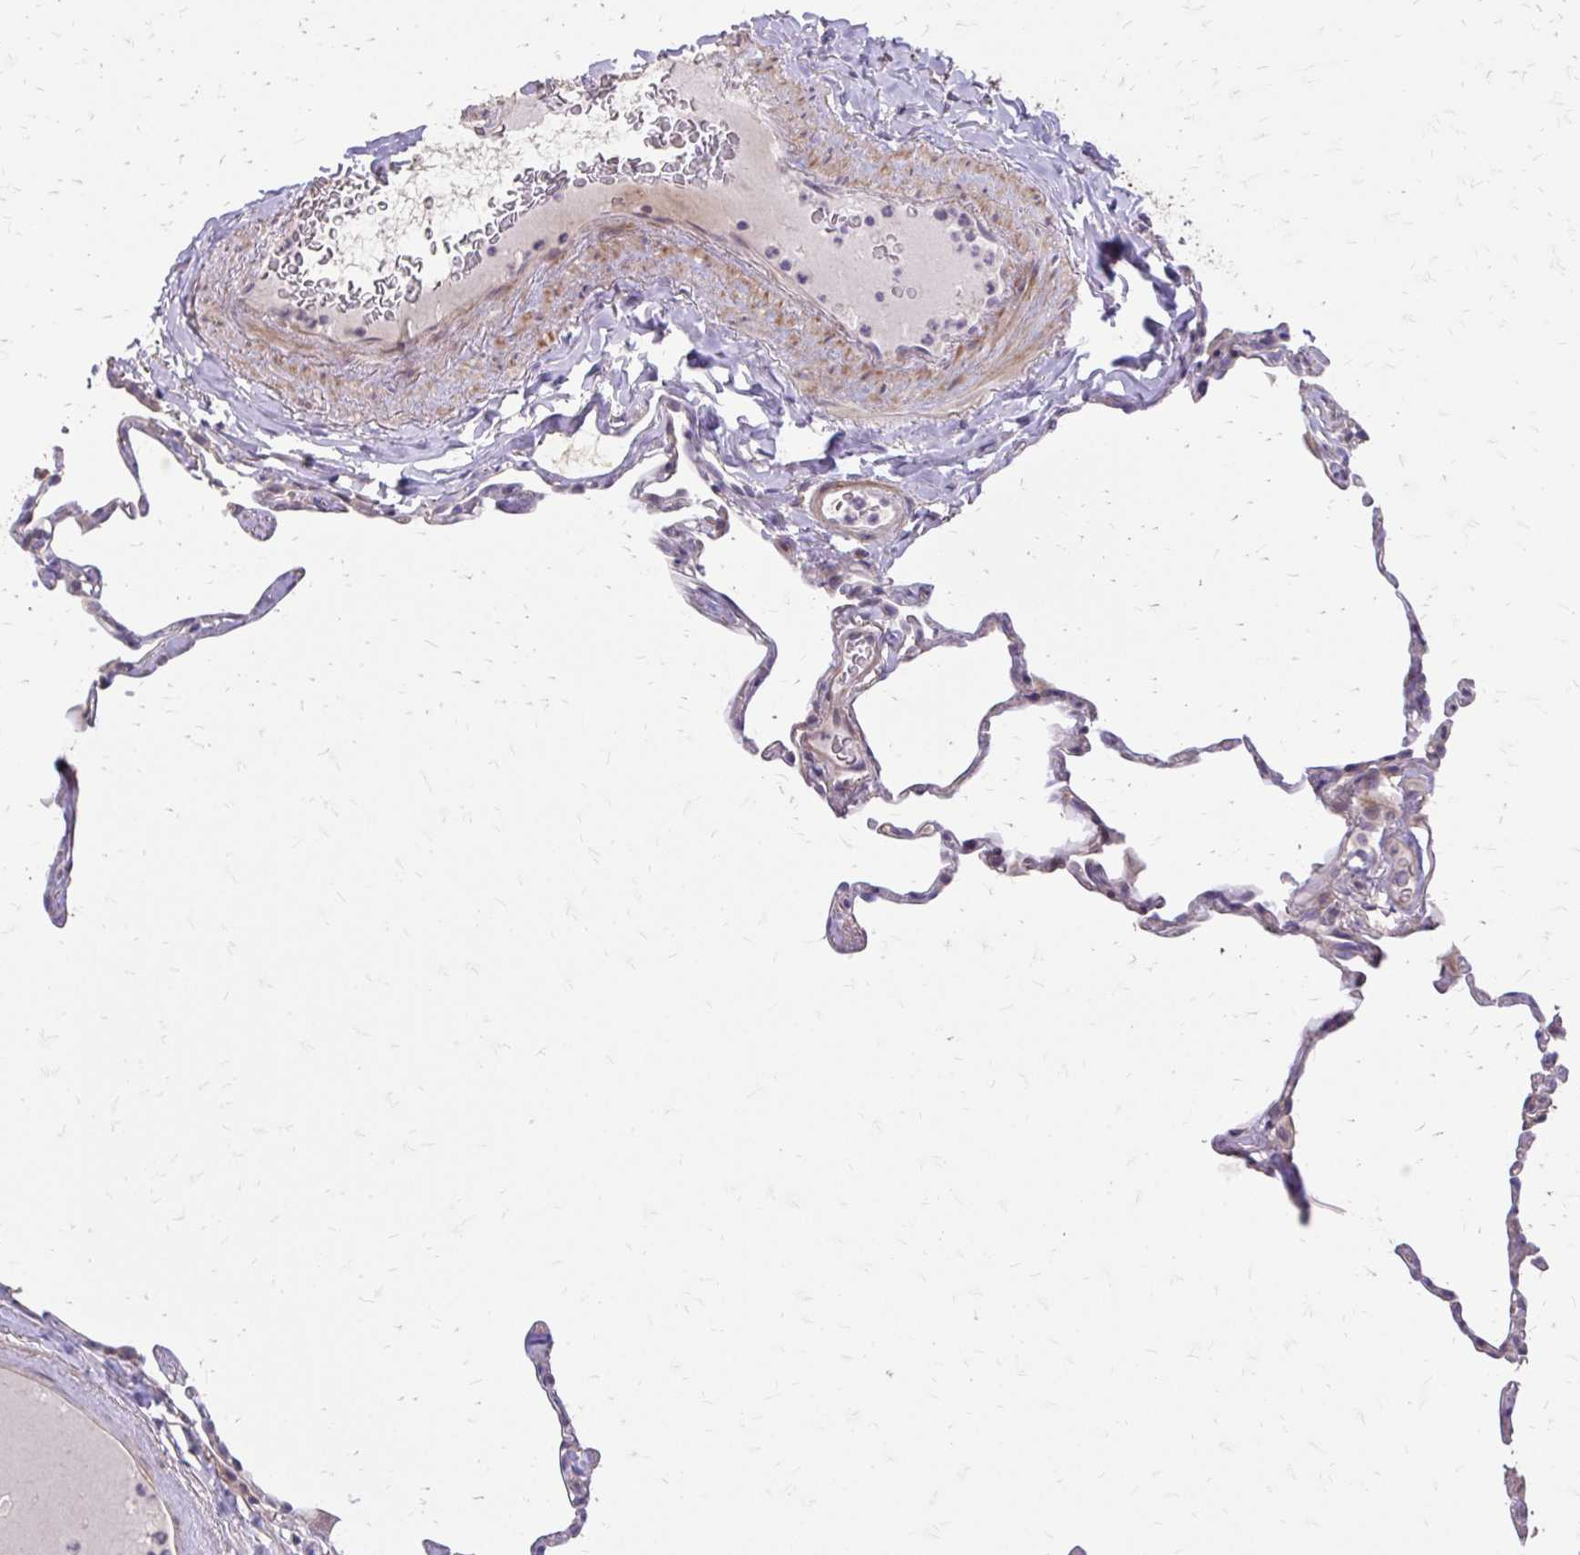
{"staining": {"intensity": "negative", "quantity": "none", "location": "none"}, "tissue": "lung", "cell_type": "Alveolar cells", "image_type": "normal", "snomed": [{"axis": "morphology", "description": "Normal tissue, NOS"}, {"axis": "topography", "description": "Lung"}], "caption": "This is an IHC histopathology image of benign lung. There is no expression in alveolar cells.", "gene": "MYORG", "patient": {"sex": "male", "age": 65}}